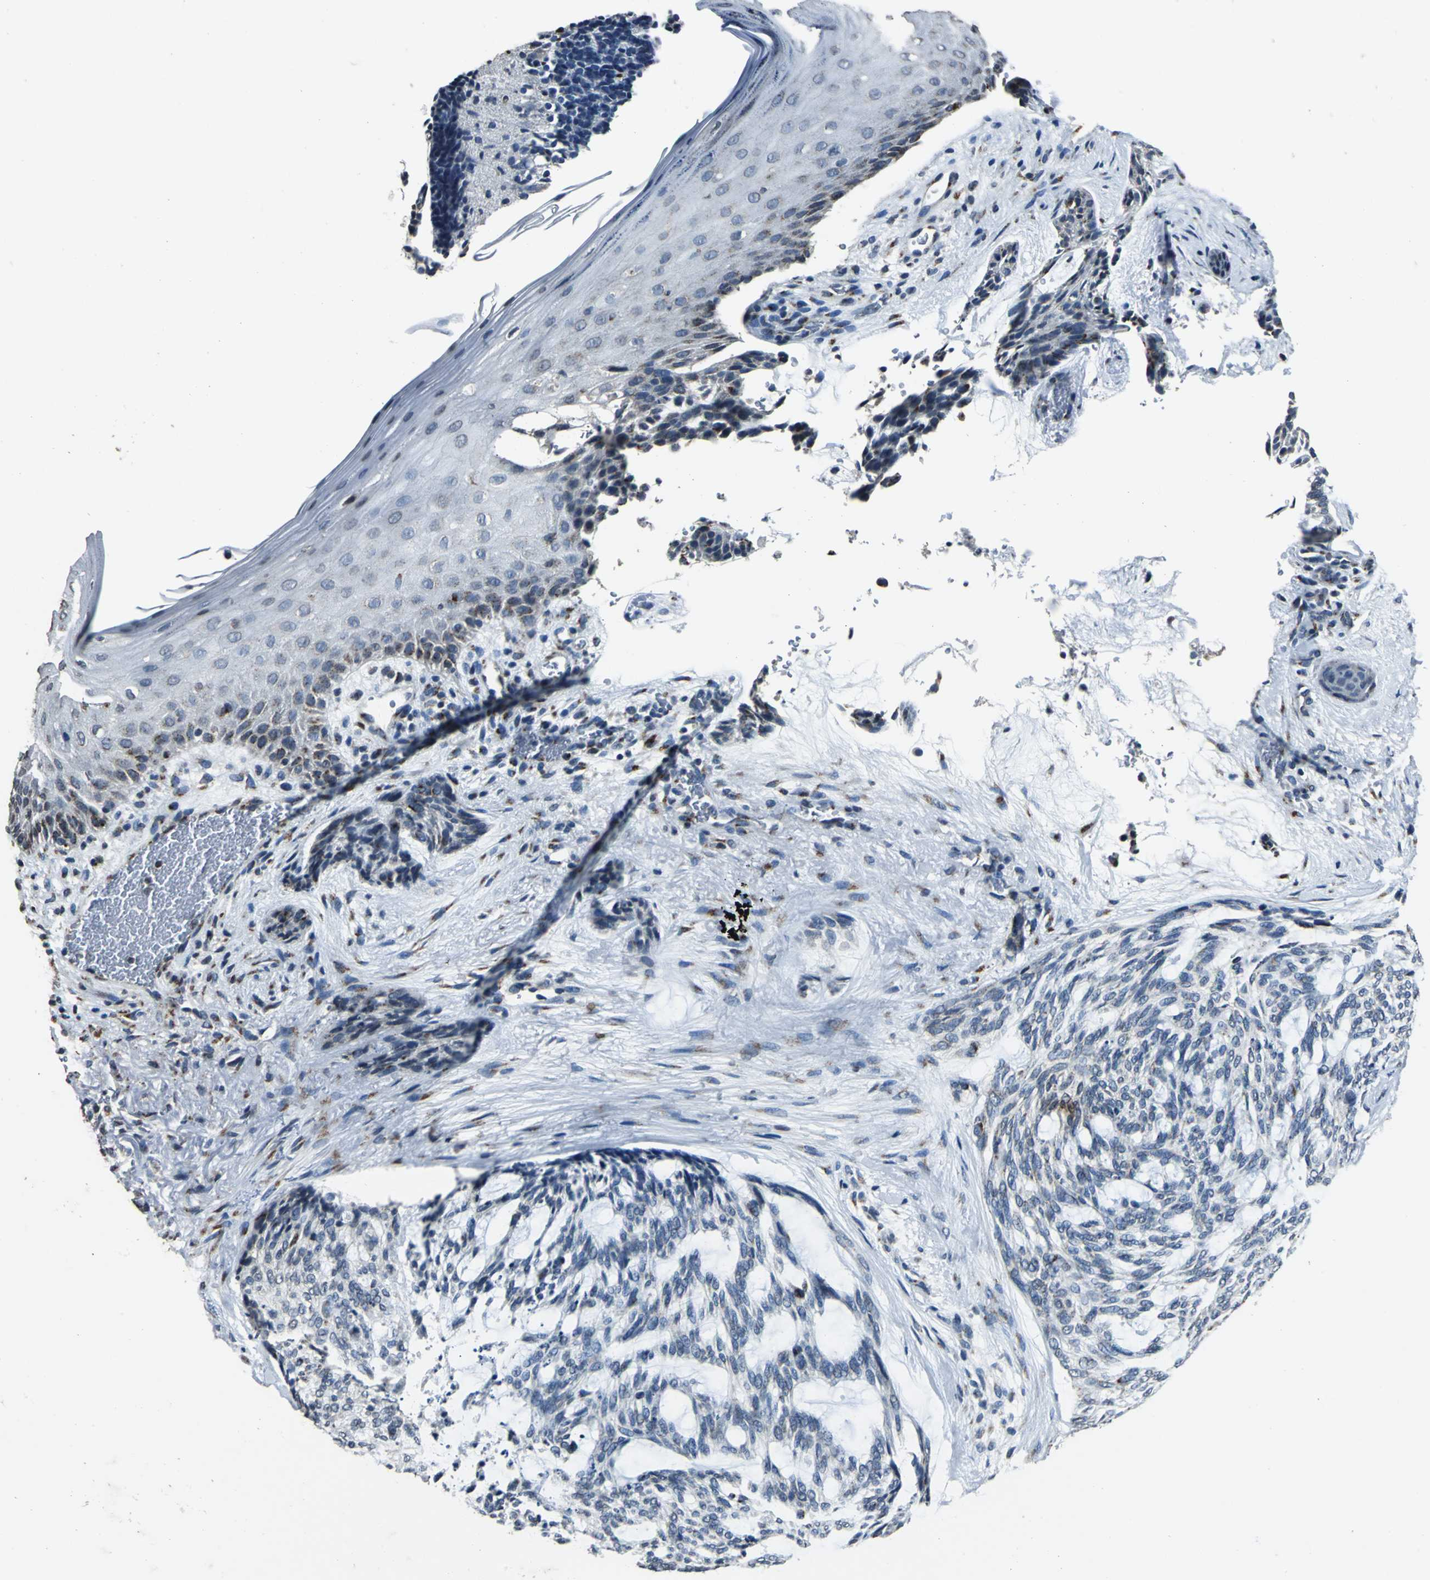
{"staining": {"intensity": "weak", "quantity": "<25%", "location": "cytoplasmic/membranous"}, "tissue": "skin cancer", "cell_type": "Tumor cells", "image_type": "cancer", "snomed": [{"axis": "morphology", "description": "Normal tissue, NOS"}, {"axis": "morphology", "description": "Basal cell carcinoma"}, {"axis": "topography", "description": "Skin"}], "caption": "Immunohistochemical staining of skin cancer displays no significant positivity in tumor cells. (DAB (3,3'-diaminobenzidine) IHC, high magnification).", "gene": "TMEM115", "patient": {"sex": "female", "age": 71}}